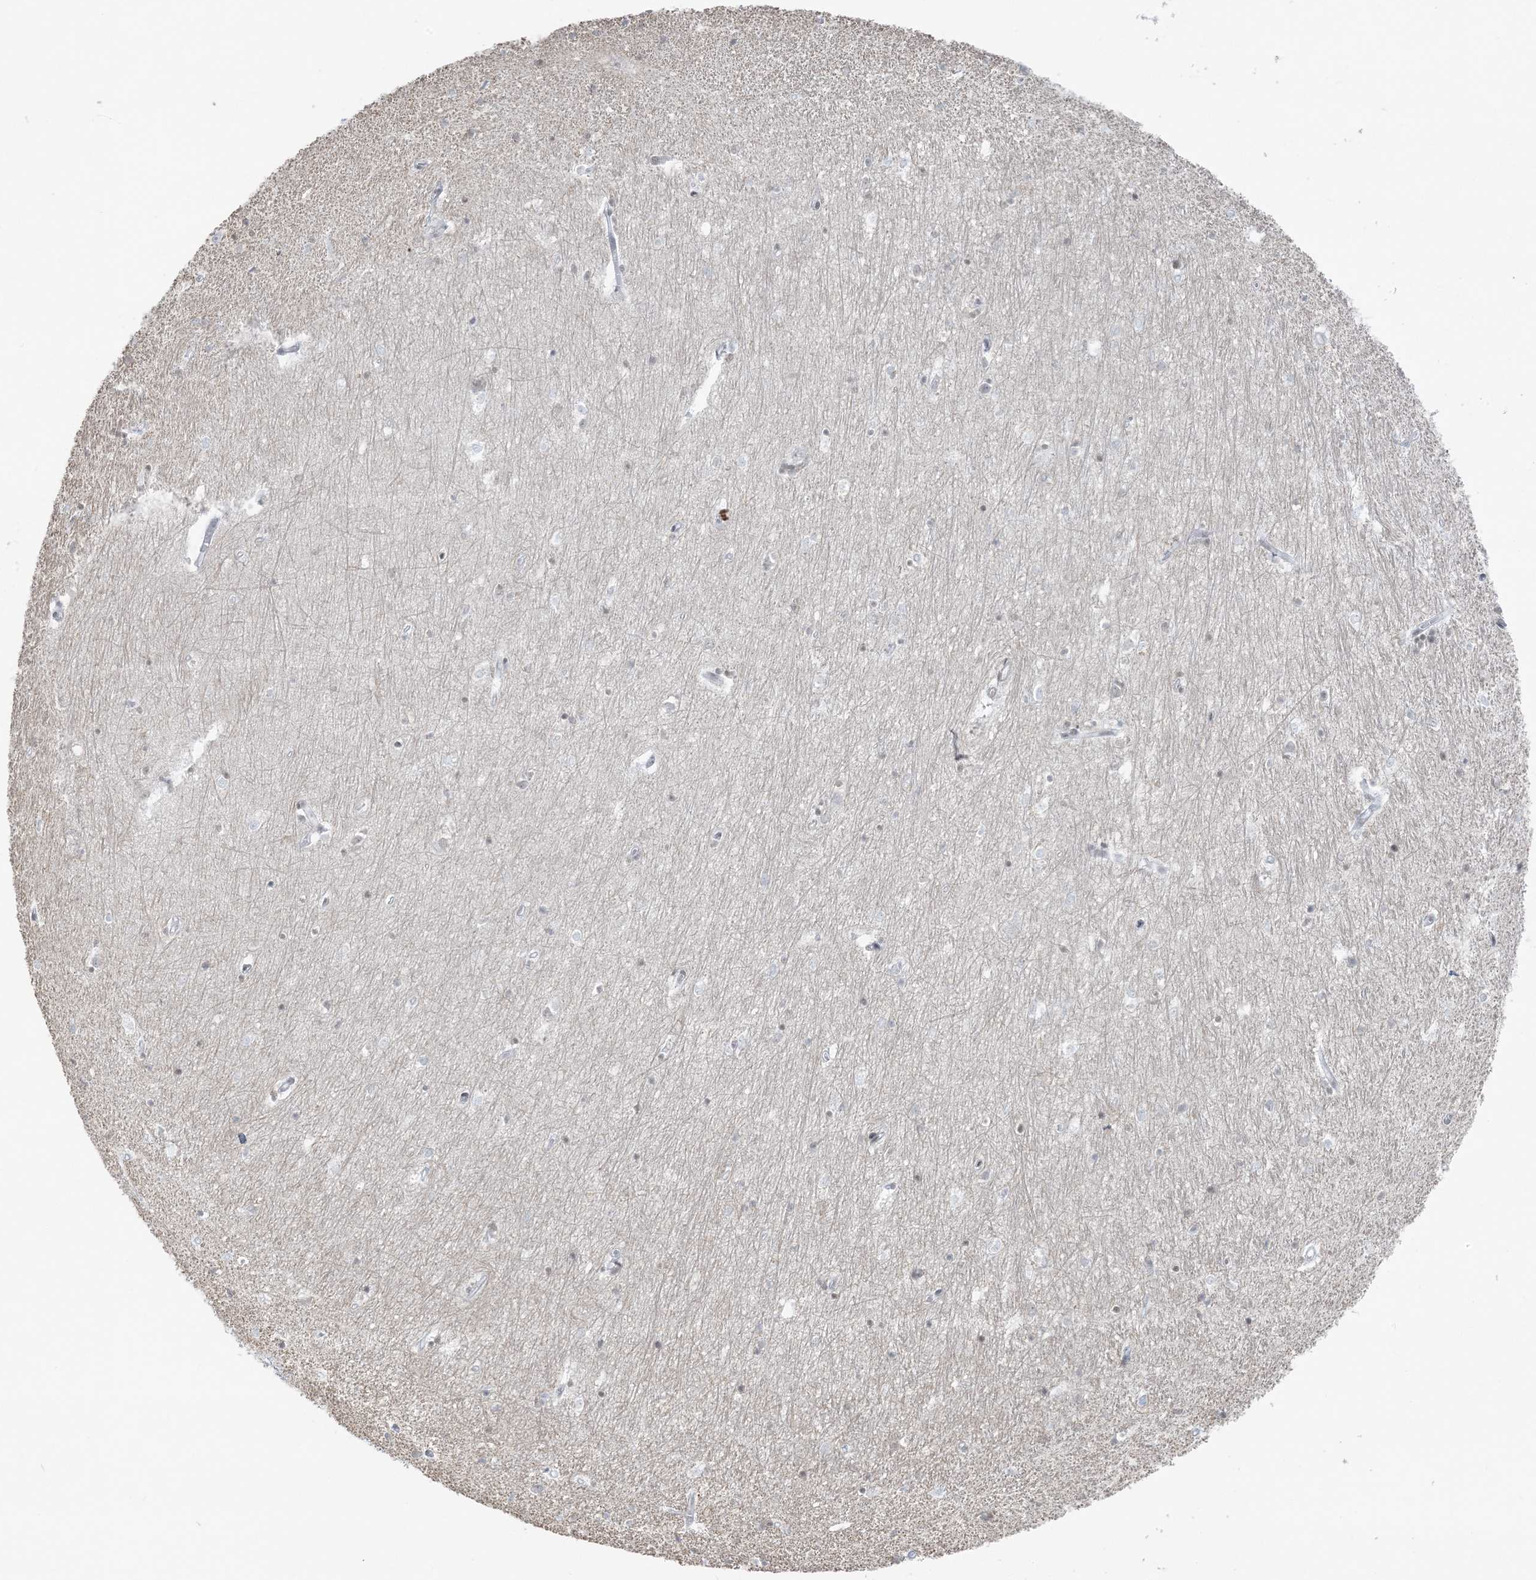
{"staining": {"intensity": "negative", "quantity": "none", "location": "none"}, "tissue": "hippocampus", "cell_type": "Glial cells", "image_type": "normal", "snomed": [{"axis": "morphology", "description": "Normal tissue, NOS"}, {"axis": "topography", "description": "Hippocampus"}], "caption": "Immunohistochemistry (IHC) of normal hippocampus displays no positivity in glial cells.", "gene": "ZNF787", "patient": {"sex": "female", "age": 64}}